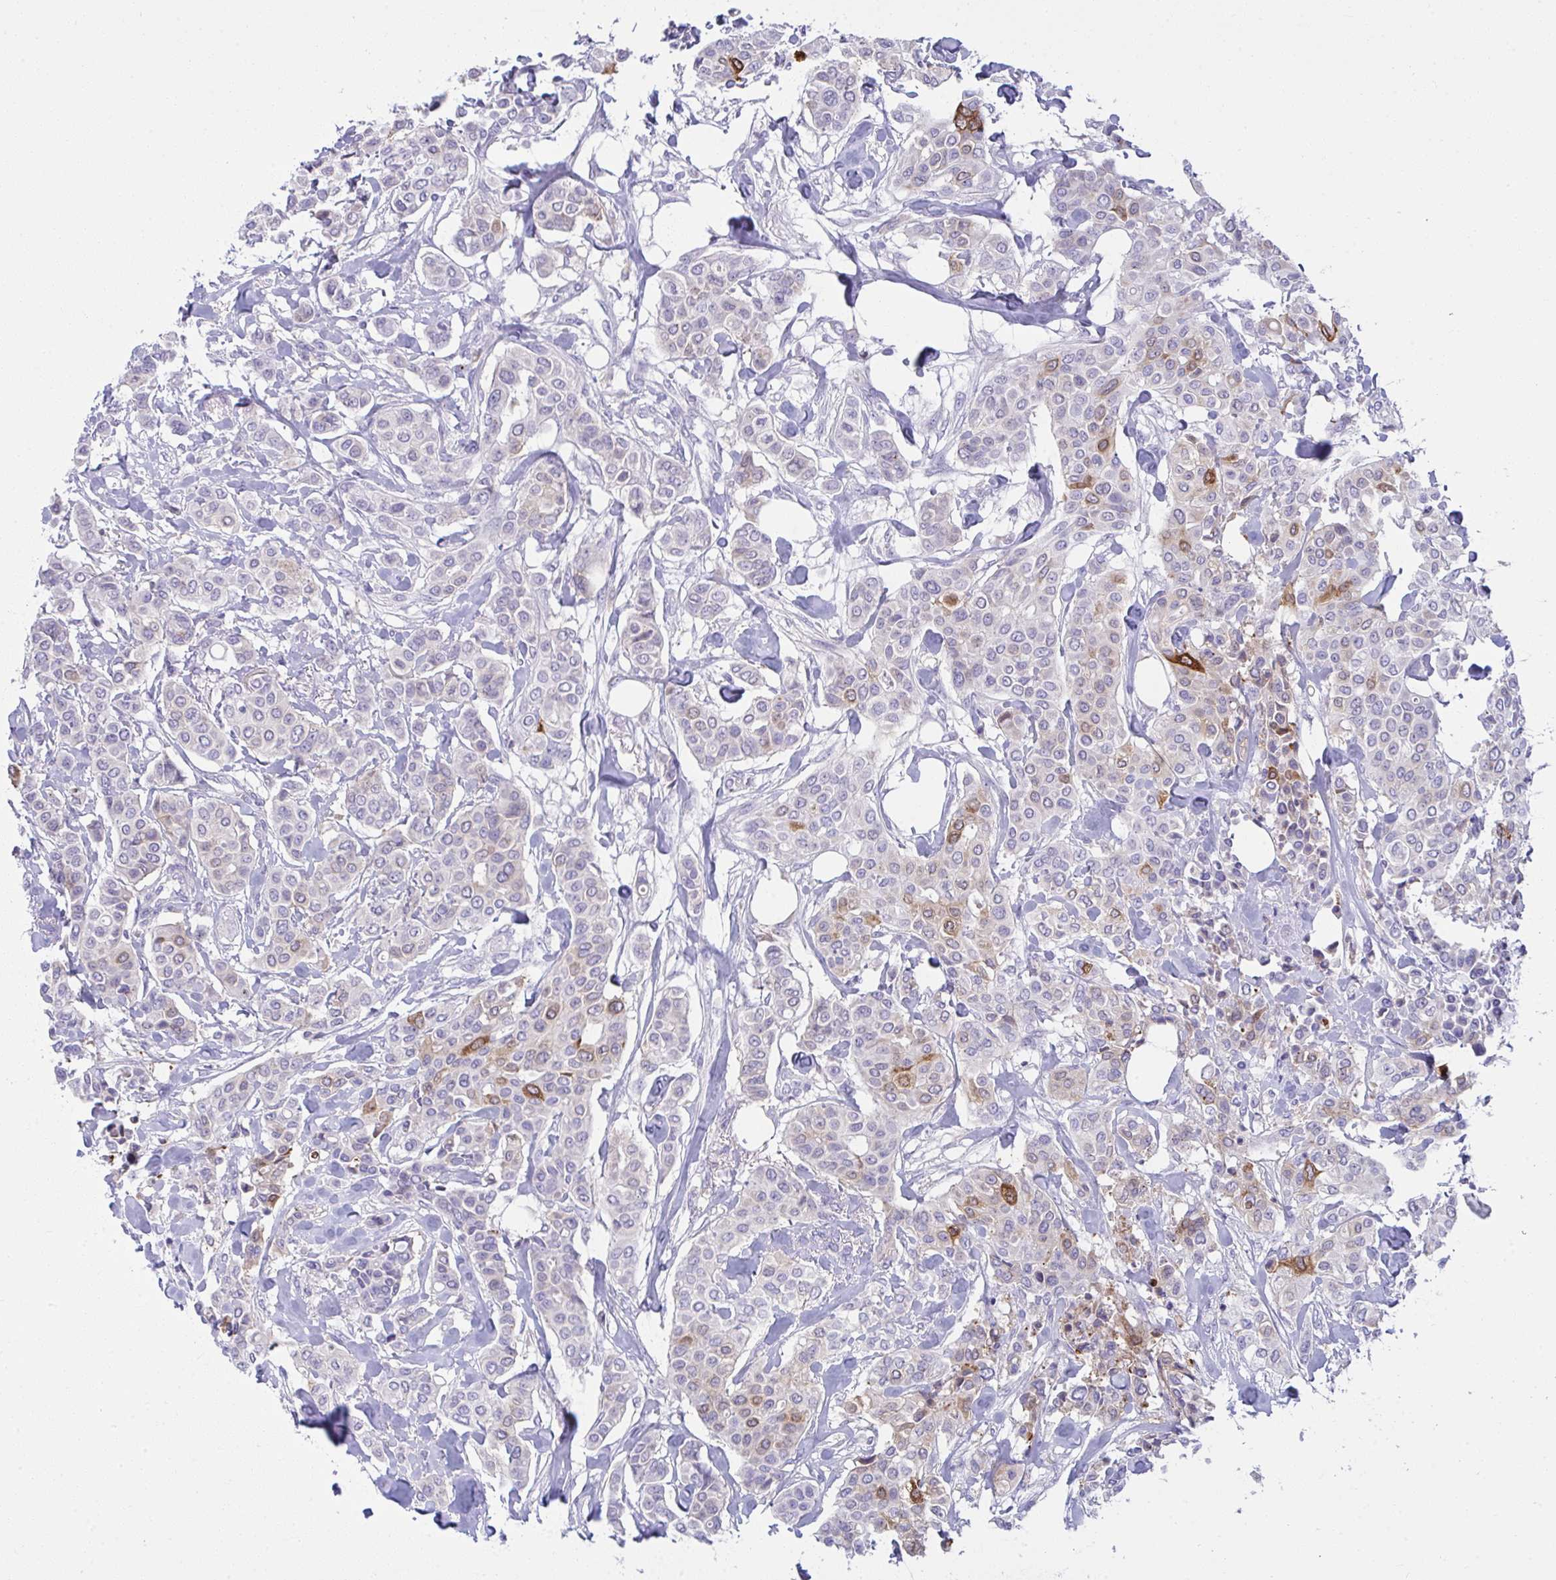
{"staining": {"intensity": "strong", "quantity": "<25%", "location": "cytoplasmic/membranous"}, "tissue": "breast cancer", "cell_type": "Tumor cells", "image_type": "cancer", "snomed": [{"axis": "morphology", "description": "Lobular carcinoma"}, {"axis": "topography", "description": "Breast"}], "caption": "The immunohistochemical stain labels strong cytoplasmic/membranous positivity in tumor cells of breast cancer (lobular carcinoma) tissue.", "gene": "RGPD5", "patient": {"sex": "female", "age": 51}}